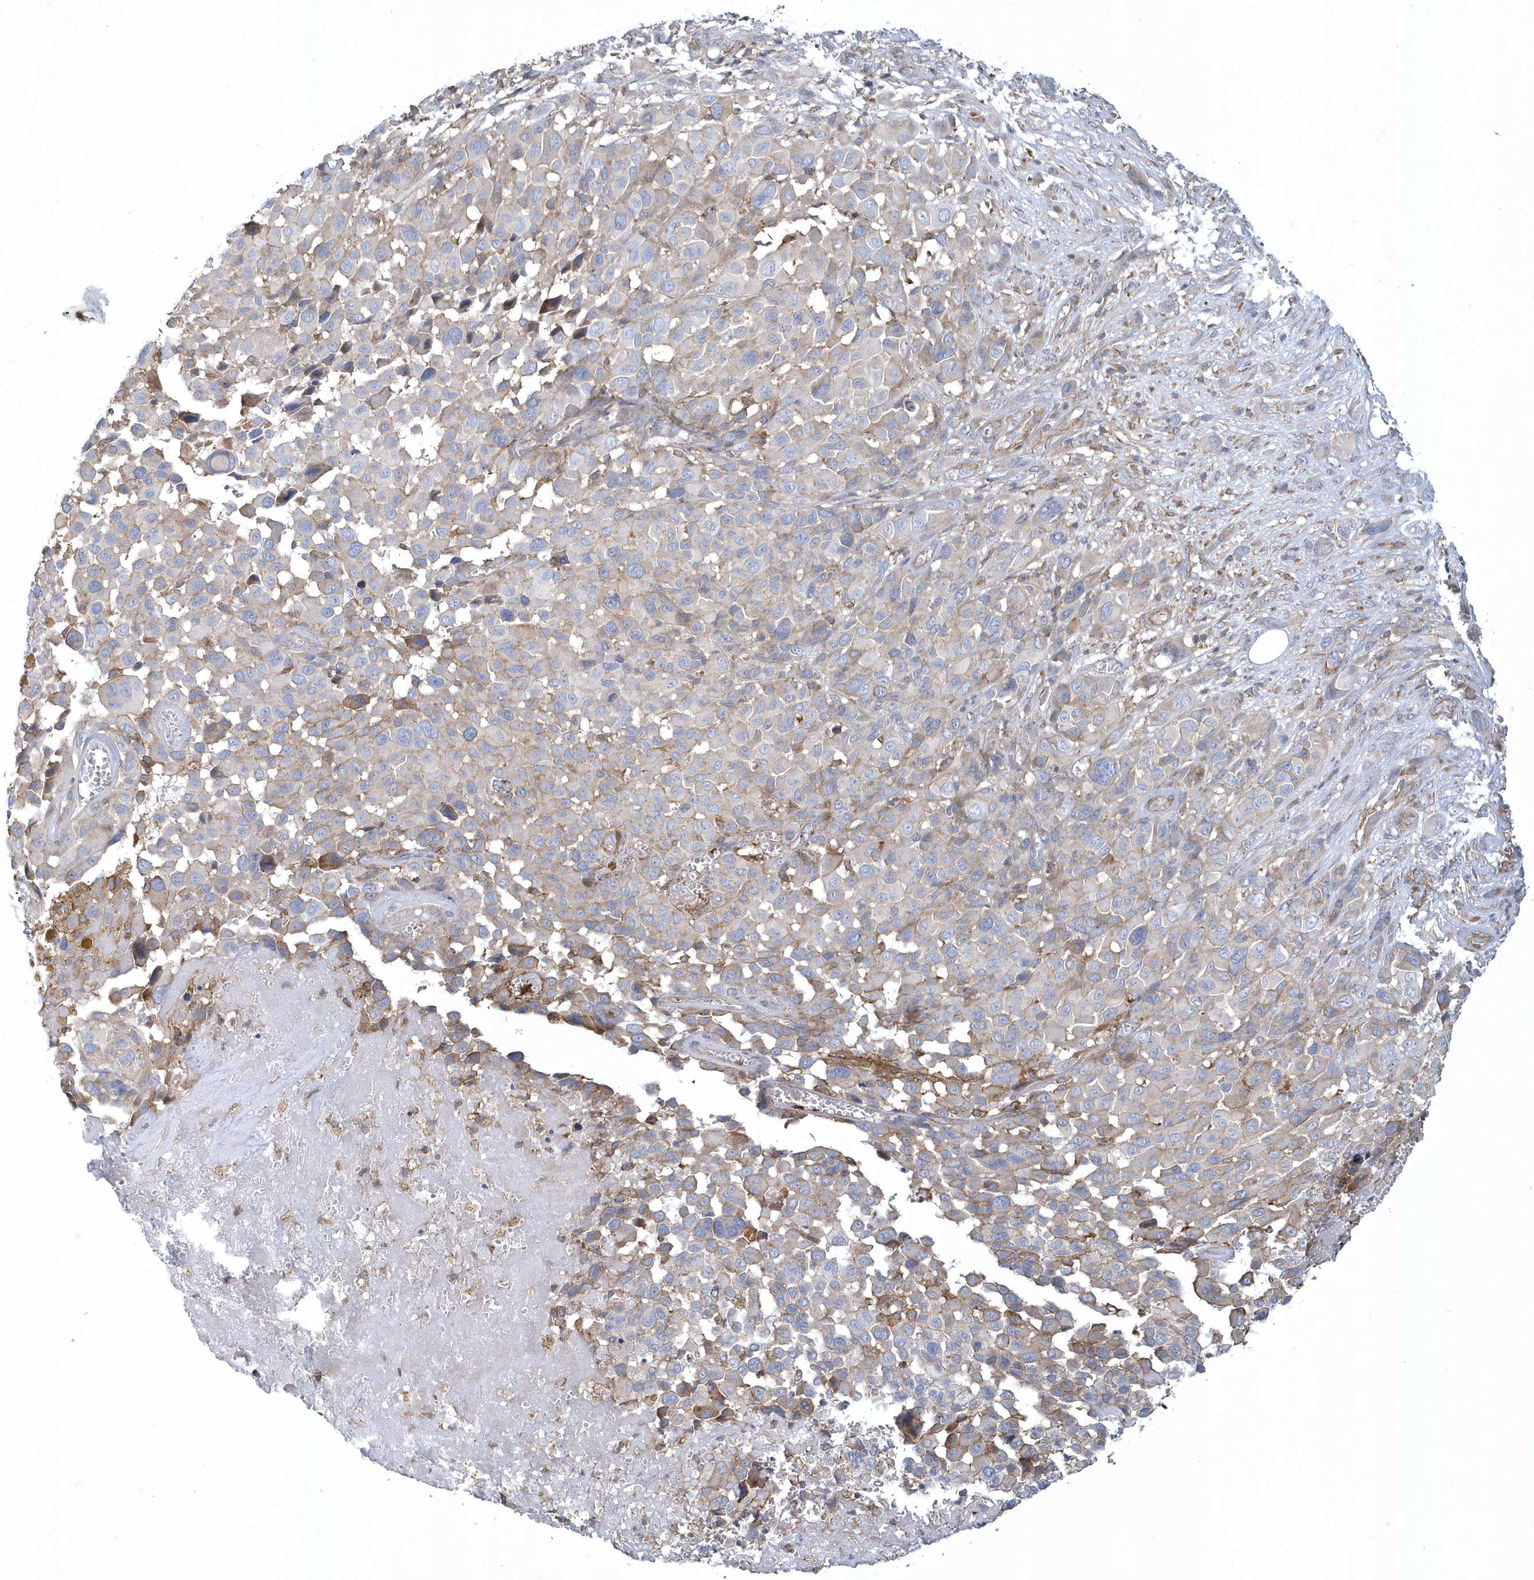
{"staining": {"intensity": "moderate", "quantity": "<25%", "location": "cytoplasmic/membranous"}, "tissue": "melanoma", "cell_type": "Tumor cells", "image_type": "cancer", "snomed": [{"axis": "morphology", "description": "Malignant melanoma, NOS"}, {"axis": "topography", "description": "Skin of trunk"}], "caption": "This micrograph reveals immunohistochemistry staining of malignant melanoma, with low moderate cytoplasmic/membranous staining in about <25% of tumor cells.", "gene": "ARAP2", "patient": {"sex": "male", "age": 71}}